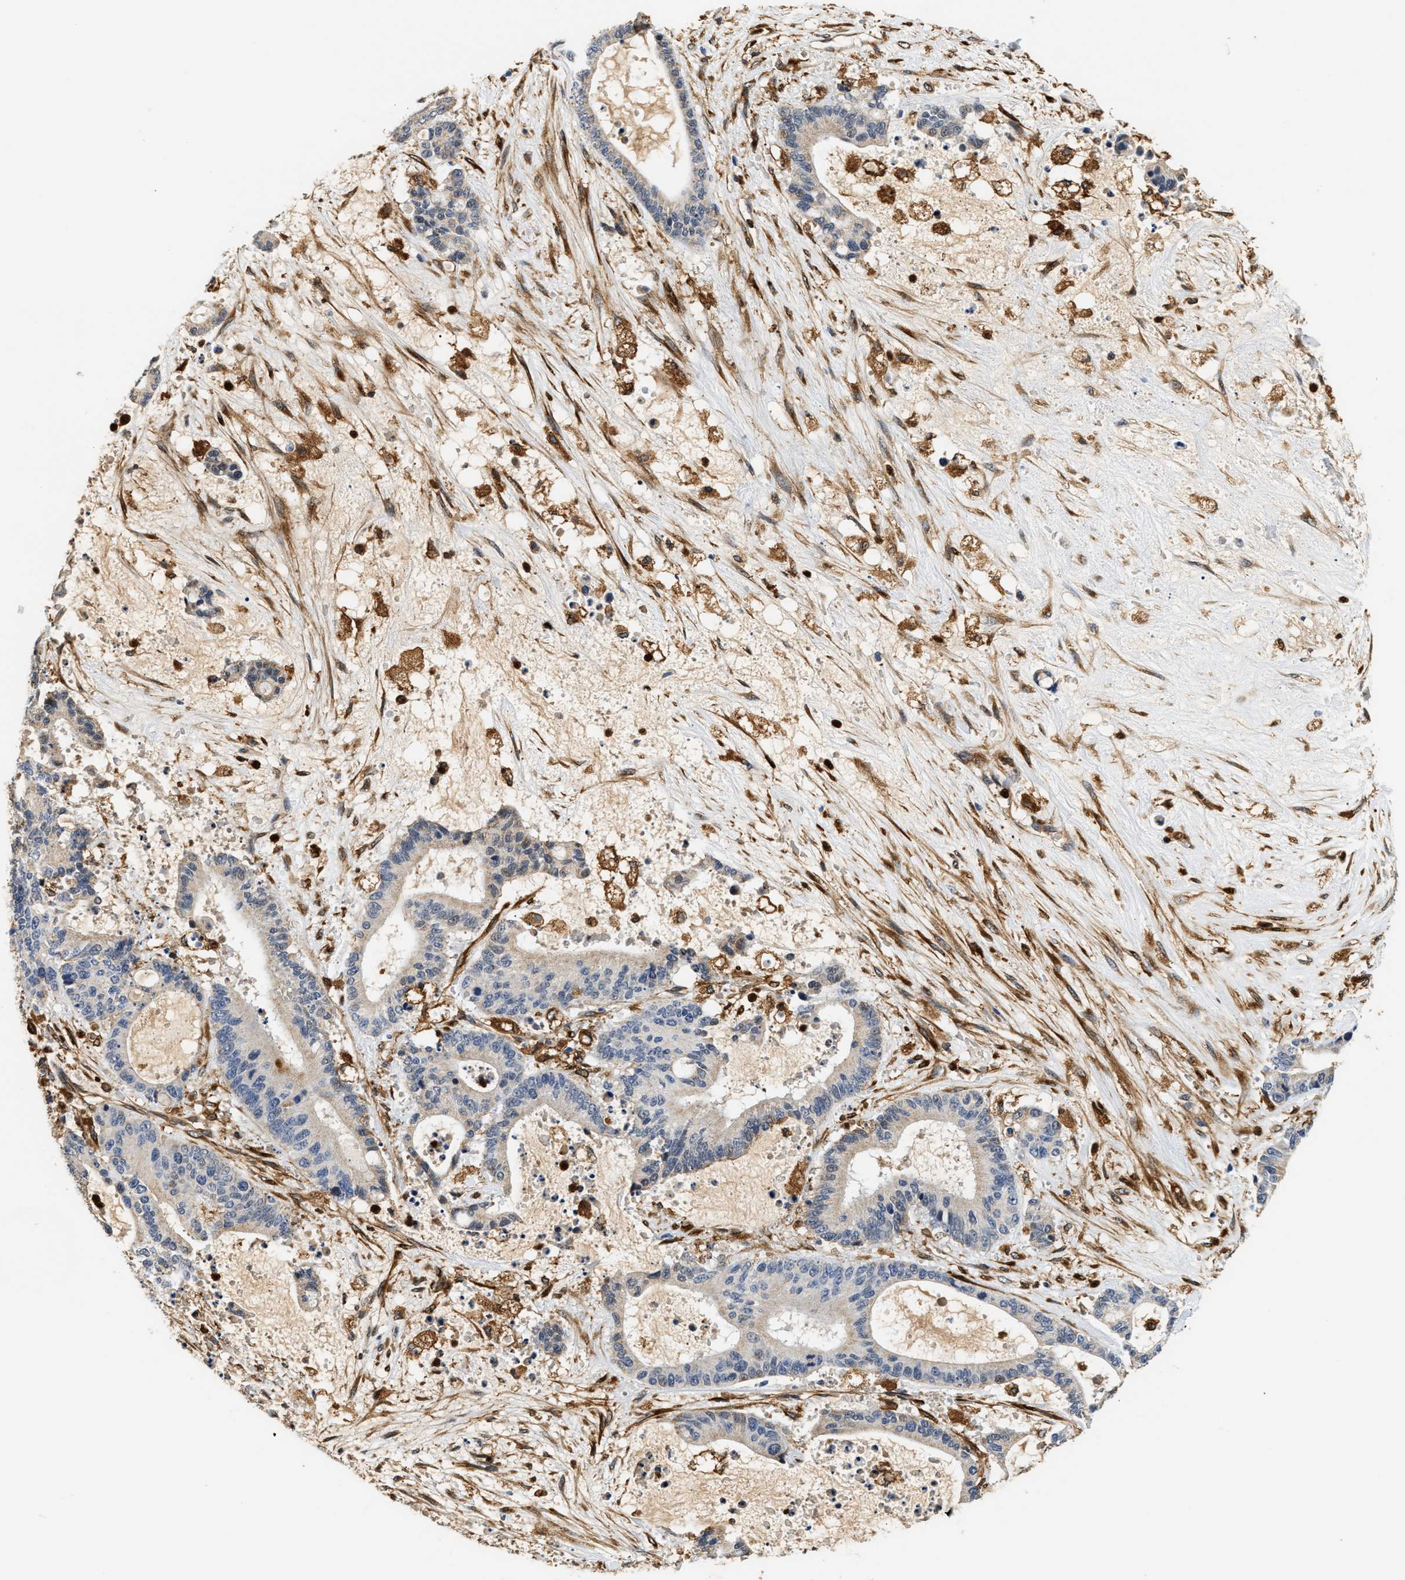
{"staining": {"intensity": "weak", "quantity": "<25%", "location": "cytoplasmic/membranous"}, "tissue": "liver cancer", "cell_type": "Tumor cells", "image_type": "cancer", "snomed": [{"axis": "morphology", "description": "Normal tissue, NOS"}, {"axis": "morphology", "description": "Cholangiocarcinoma"}, {"axis": "topography", "description": "Liver"}, {"axis": "topography", "description": "Peripheral nerve tissue"}], "caption": "This is an immunohistochemistry histopathology image of human liver cancer. There is no expression in tumor cells.", "gene": "RAB31", "patient": {"sex": "female", "age": 73}}